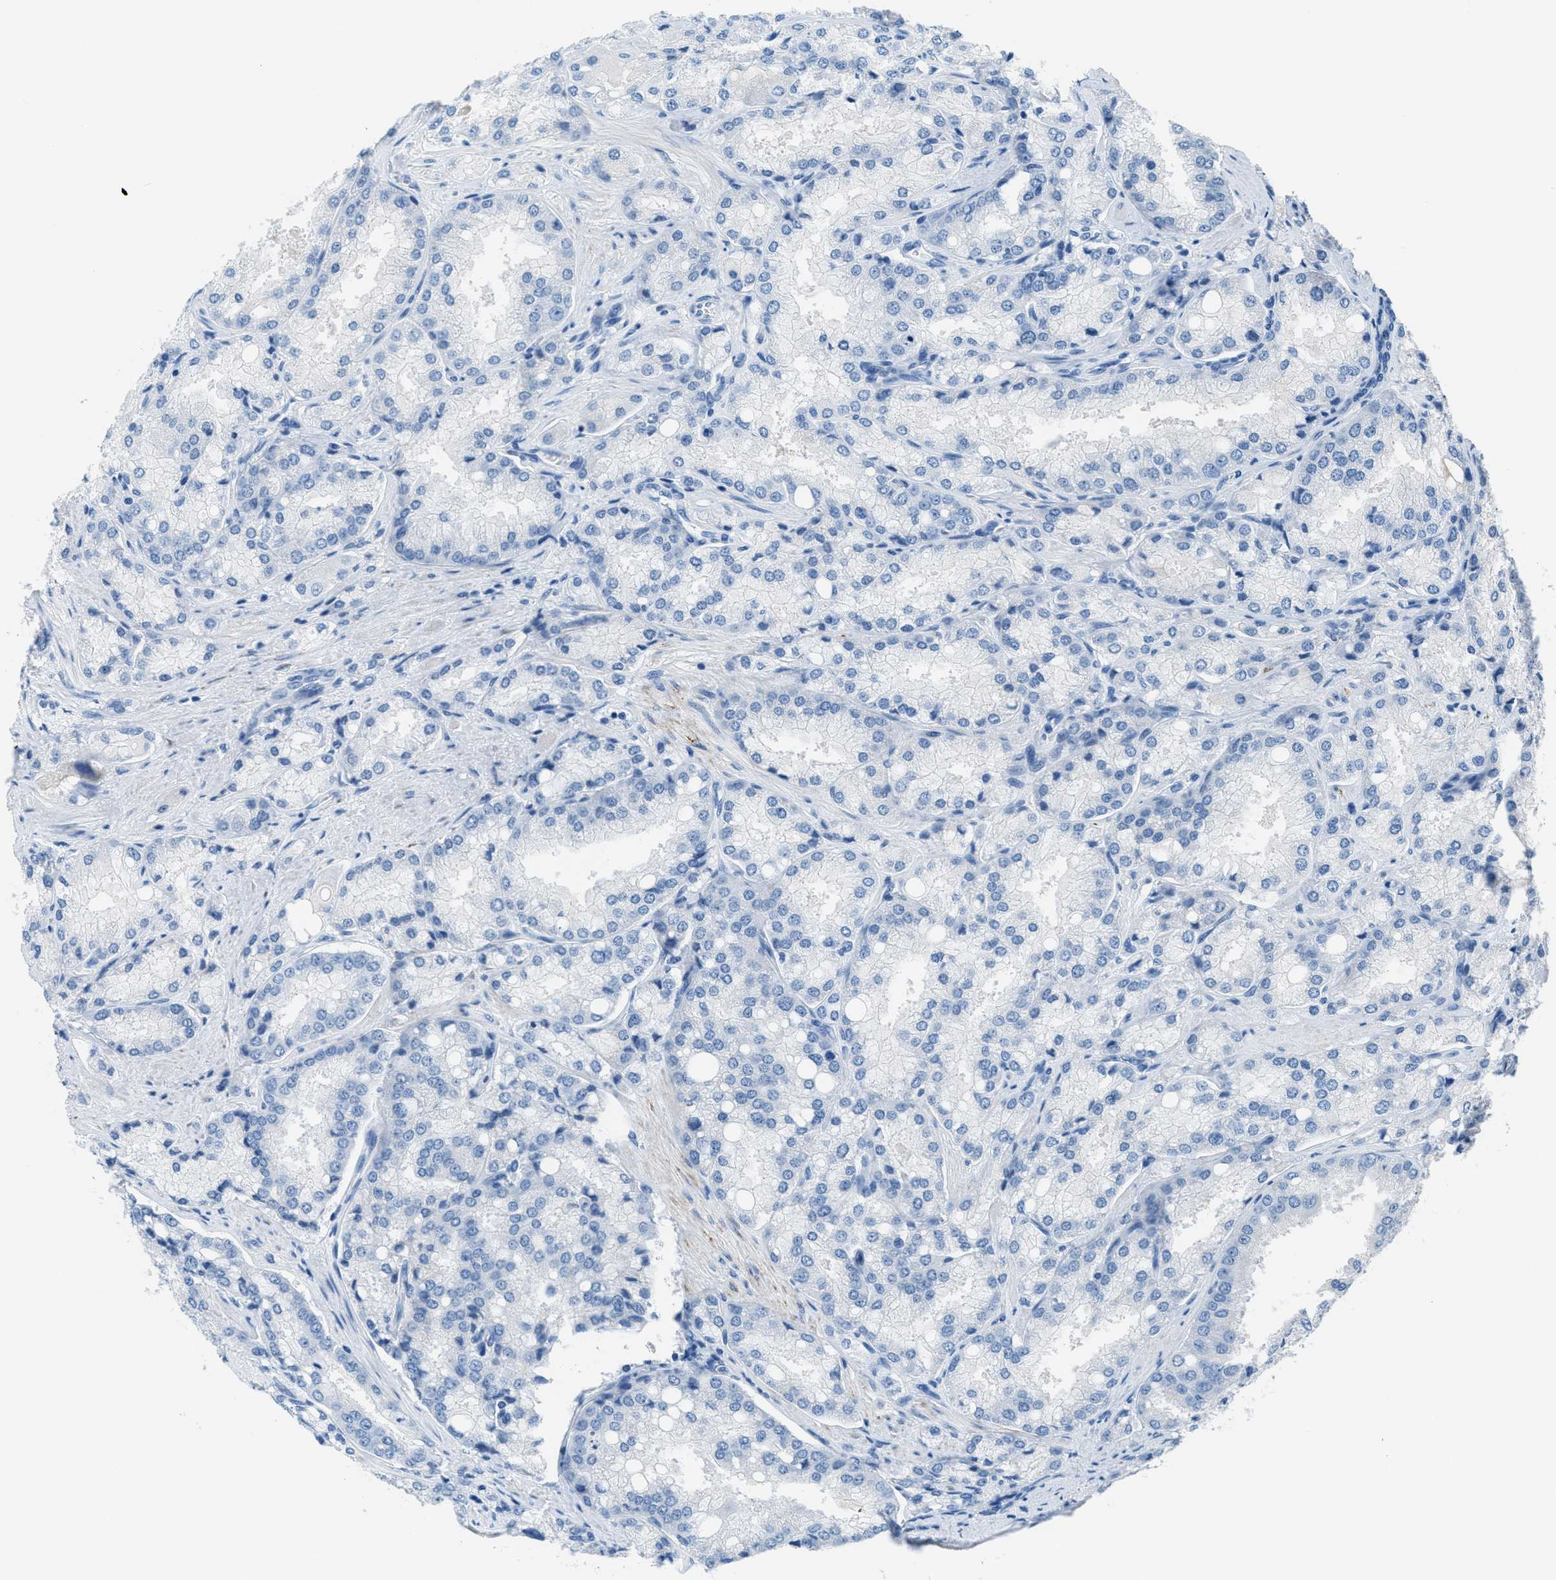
{"staining": {"intensity": "negative", "quantity": "none", "location": "none"}, "tissue": "prostate cancer", "cell_type": "Tumor cells", "image_type": "cancer", "snomed": [{"axis": "morphology", "description": "Adenocarcinoma, High grade"}, {"axis": "topography", "description": "Prostate"}], "caption": "Immunohistochemical staining of human prostate high-grade adenocarcinoma reveals no significant staining in tumor cells. The staining was performed using DAB to visualize the protein expression in brown, while the nuclei were stained in blue with hematoxylin (Magnification: 20x).", "gene": "MGARP", "patient": {"sex": "male", "age": 50}}